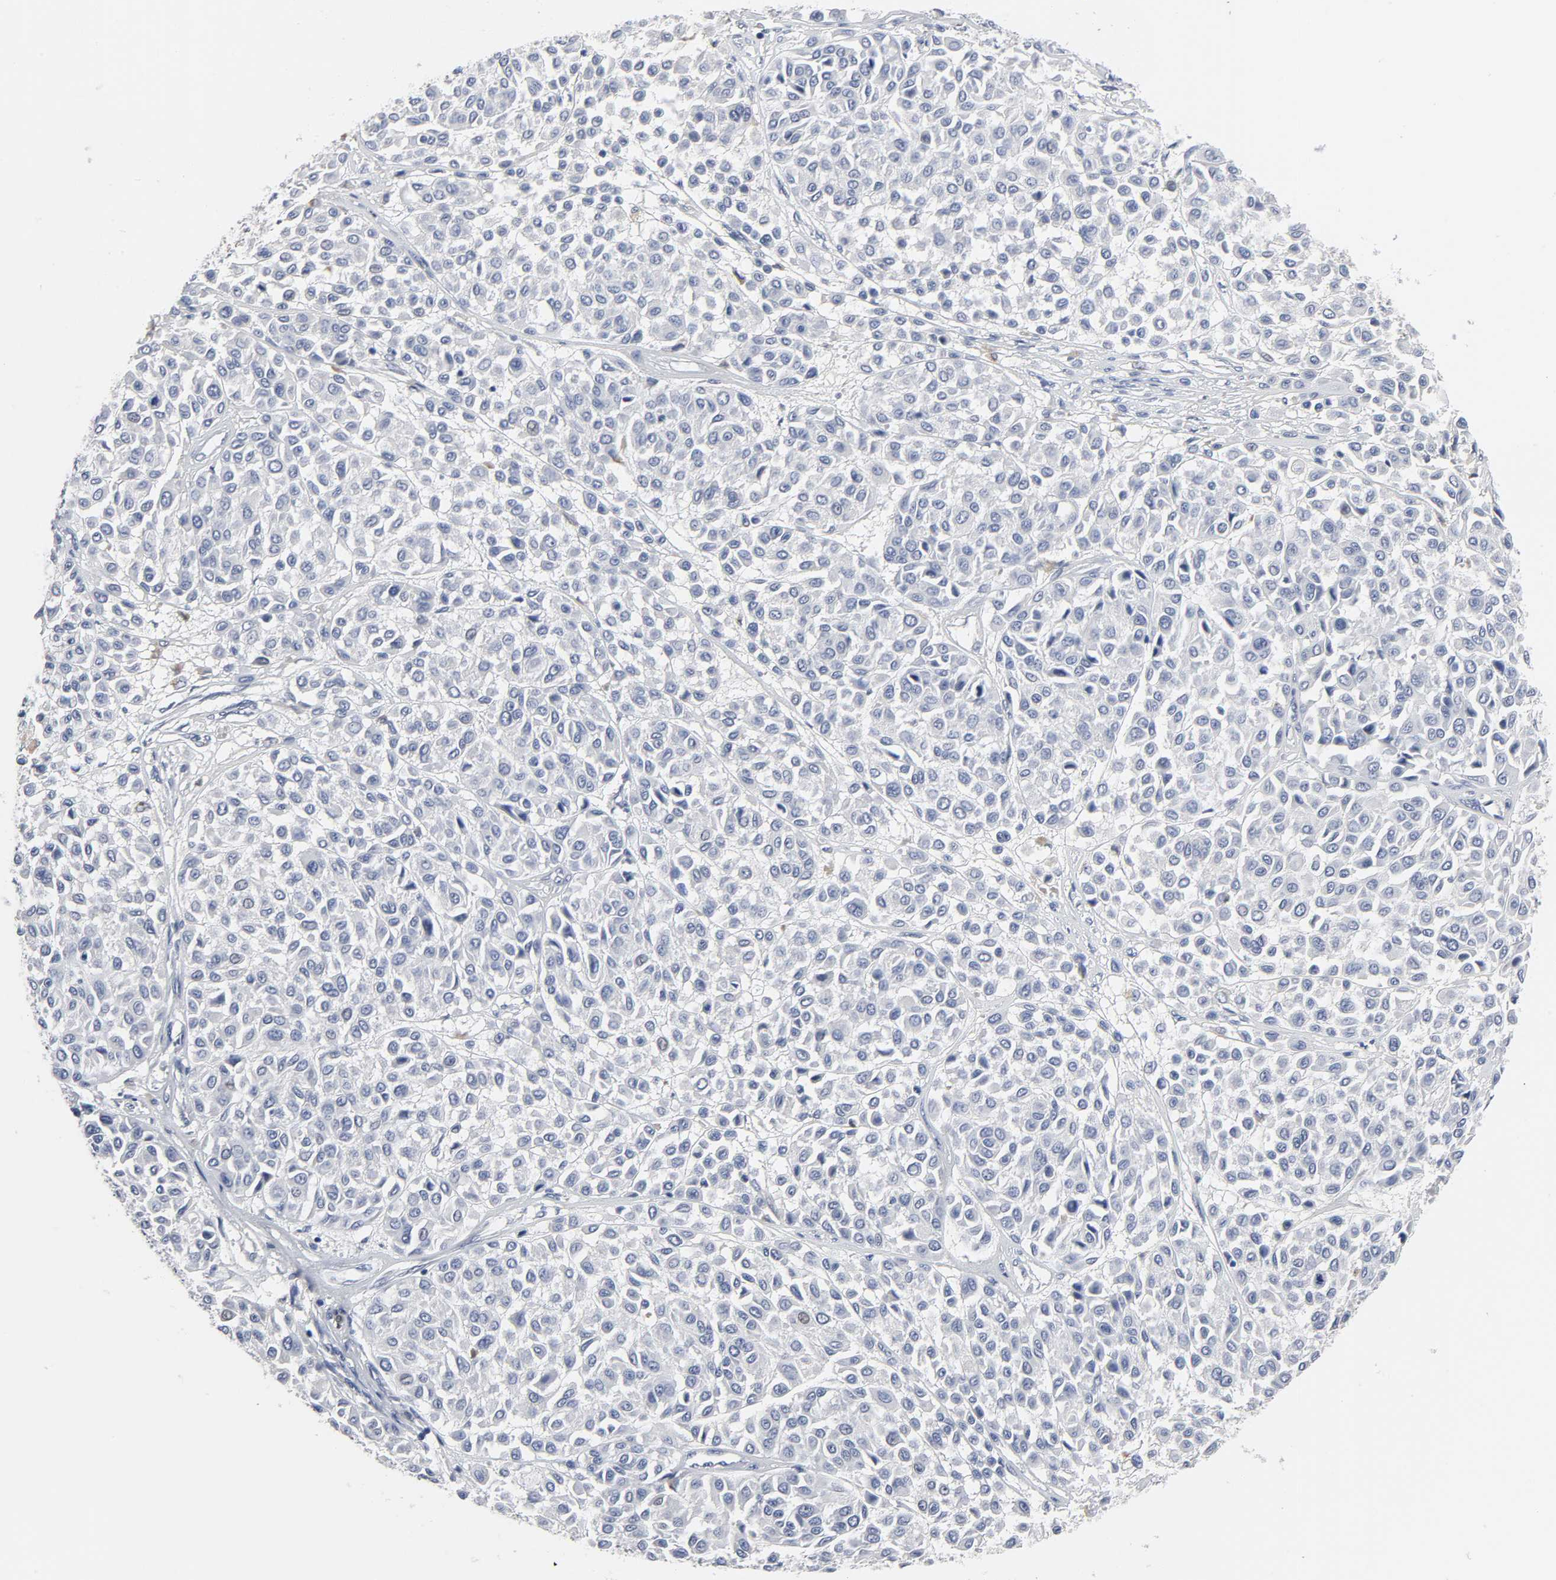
{"staining": {"intensity": "negative", "quantity": "none", "location": "none"}, "tissue": "melanoma", "cell_type": "Tumor cells", "image_type": "cancer", "snomed": [{"axis": "morphology", "description": "Malignant melanoma, Metastatic site"}, {"axis": "topography", "description": "Soft tissue"}], "caption": "Malignant melanoma (metastatic site) was stained to show a protein in brown. There is no significant expression in tumor cells.", "gene": "SALL2", "patient": {"sex": "male", "age": 41}}